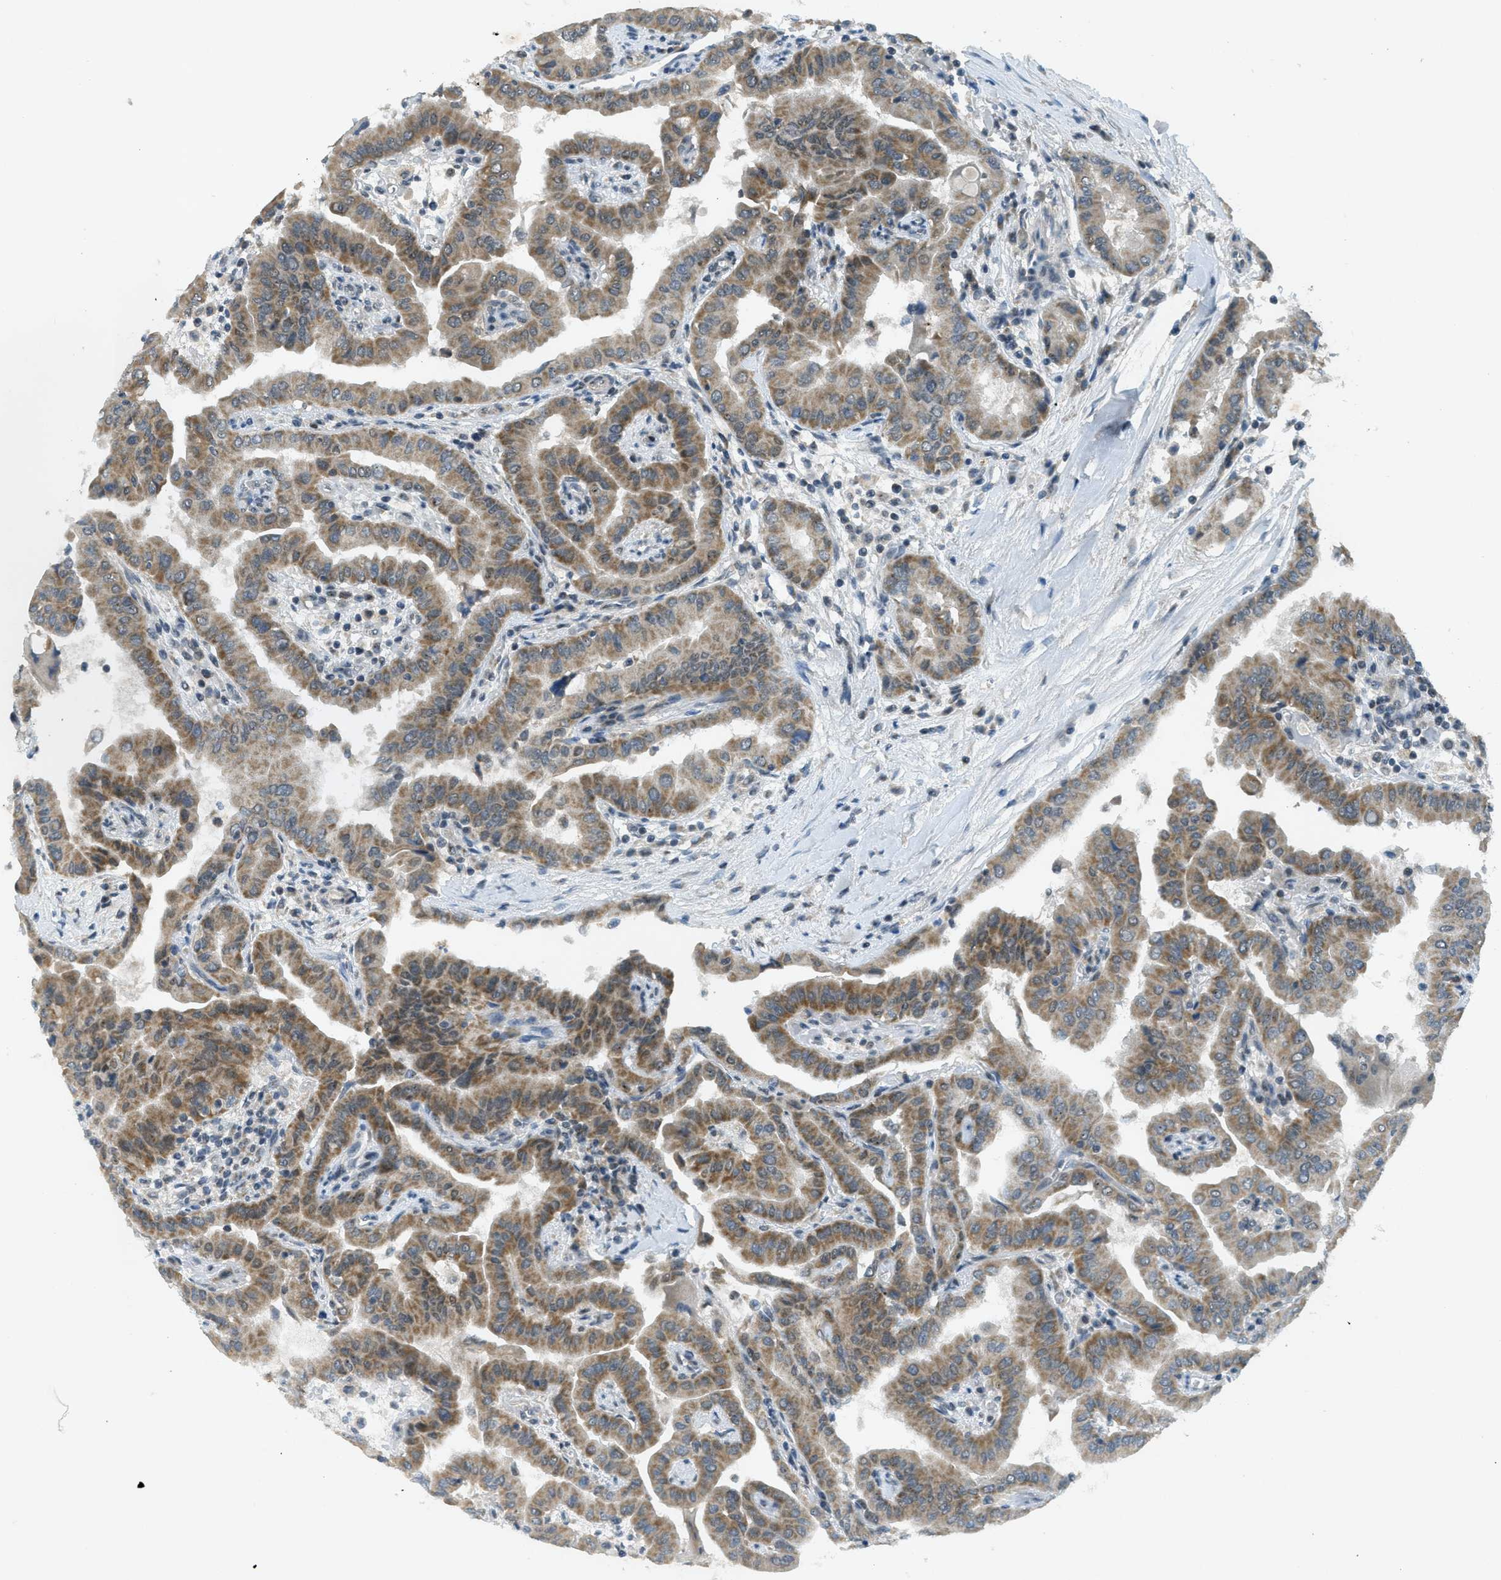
{"staining": {"intensity": "moderate", "quantity": ">75%", "location": "cytoplasmic/membranous"}, "tissue": "thyroid cancer", "cell_type": "Tumor cells", "image_type": "cancer", "snomed": [{"axis": "morphology", "description": "Papillary adenocarcinoma, NOS"}, {"axis": "topography", "description": "Thyroid gland"}], "caption": "High-power microscopy captured an immunohistochemistry (IHC) histopathology image of thyroid papillary adenocarcinoma, revealing moderate cytoplasmic/membranous staining in approximately >75% of tumor cells.", "gene": "TCF20", "patient": {"sex": "male", "age": 33}}